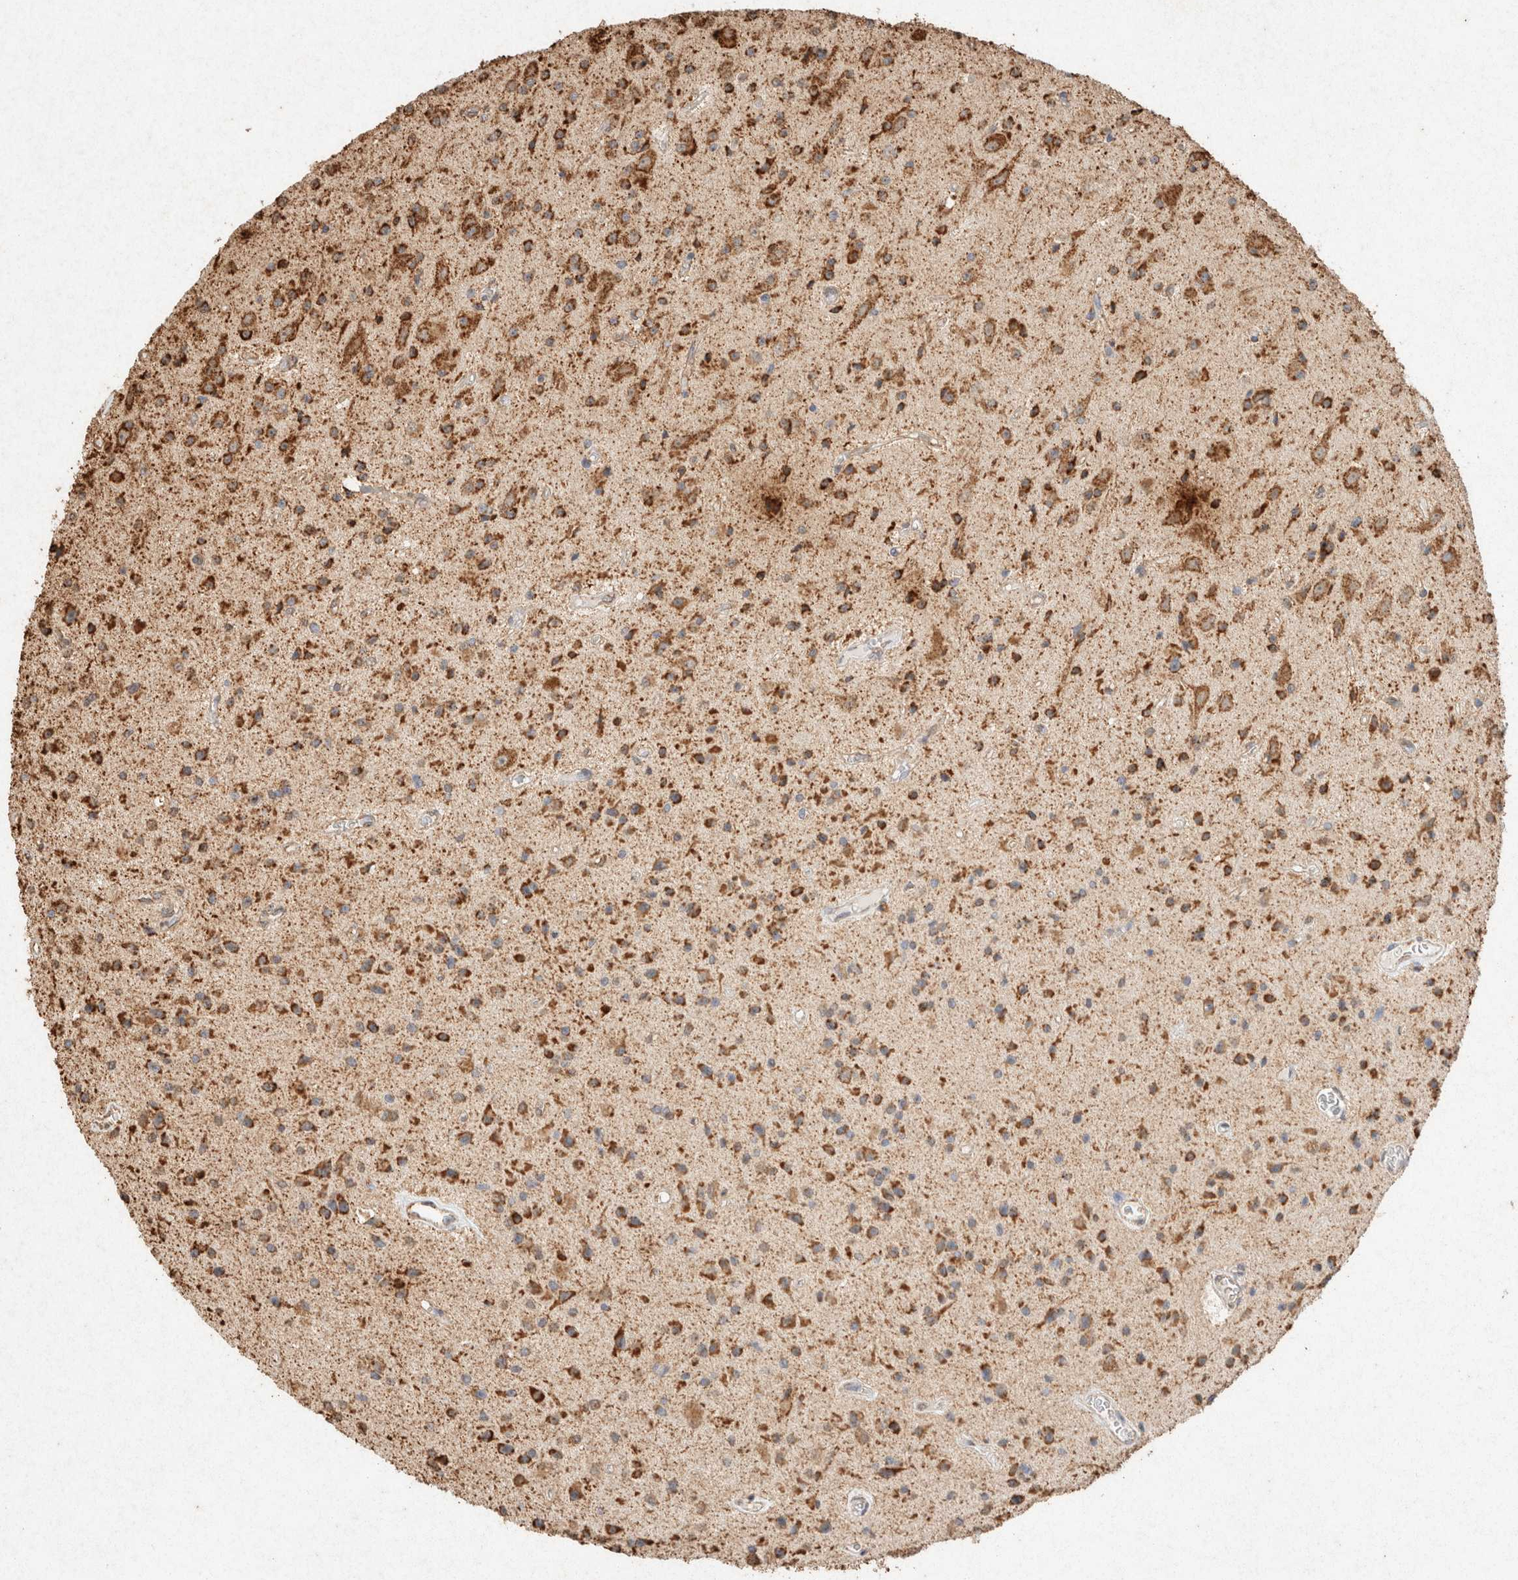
{"staining": {"intensity": "strong", "quantity": ">75%", "location": "cytoplasmic/membranous"}, "tissue": "glioma", "cell_type": "Tumor cells", "image_type": "cancer", "snomed": [{"axis": "morphology", "description": "Glioma, malignant, Low grade"}, {"axis": "topography", "description": "Brain"}], "caption": "Immunohistochemical staining of human malignant glioma (low-grade) shows high levels of strong cytoplasmic/membranous staining in approximately >75% of tumor cells. The staining was performed using DAB to visualize the protein expression in brown, while the nuclei were stained in blue with hematoxylin (Magnification: 20x).", "gene": "SDC2", "patient": {"sex": "male", "age": 58}}